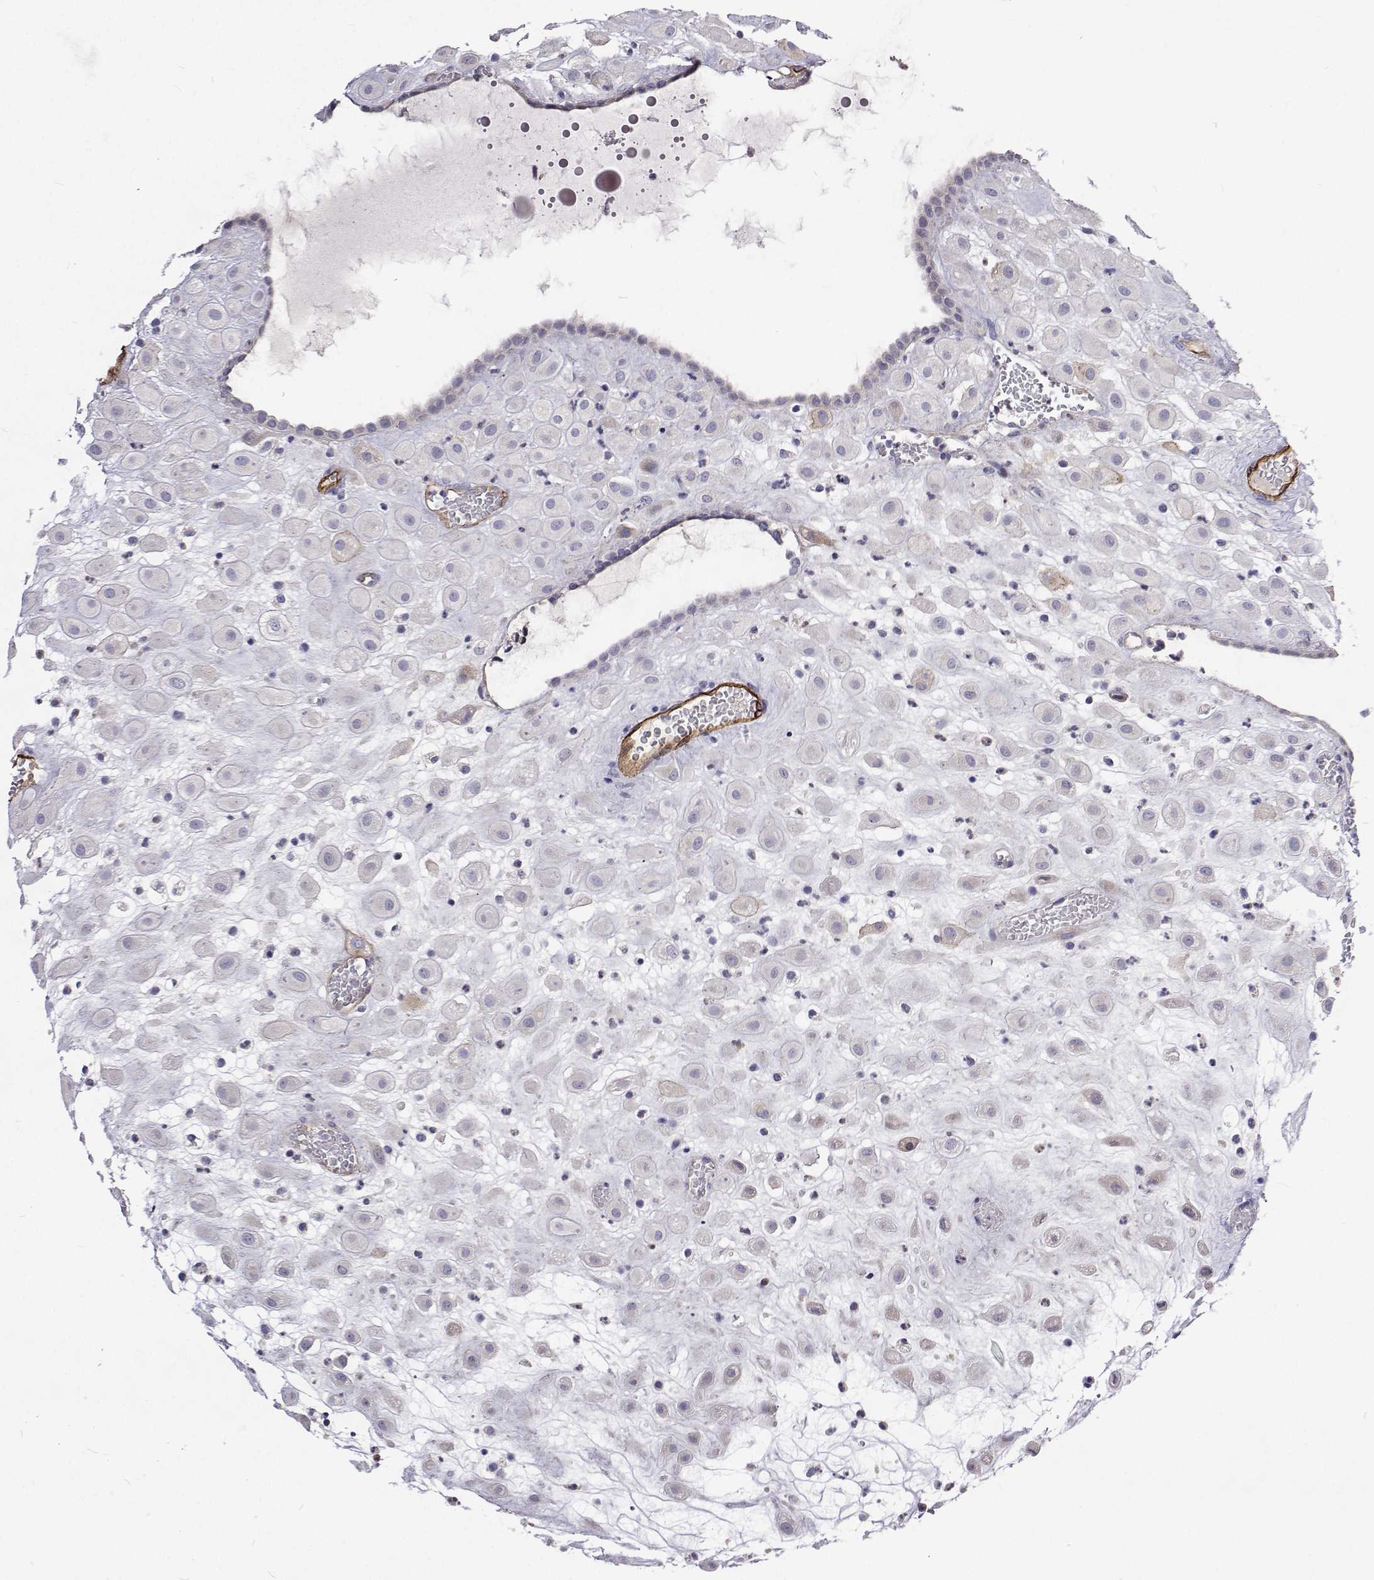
{"staining": {"intensity": "negative", "quantity": "none", "location": "none"}, "tissue": "placenta", "cell_type": "Decidual cells", "image_type": "normal", "snomed": [{"axis": "morphology", "description": "Normal tissue, NOS"}, {"axis": "topography", "description": "Placenta"}], "caption": "Decidual cells show no significant positivity in benign placenta.", "gene": "NPR3", "patient": {"sex": "female", "age": 24}}